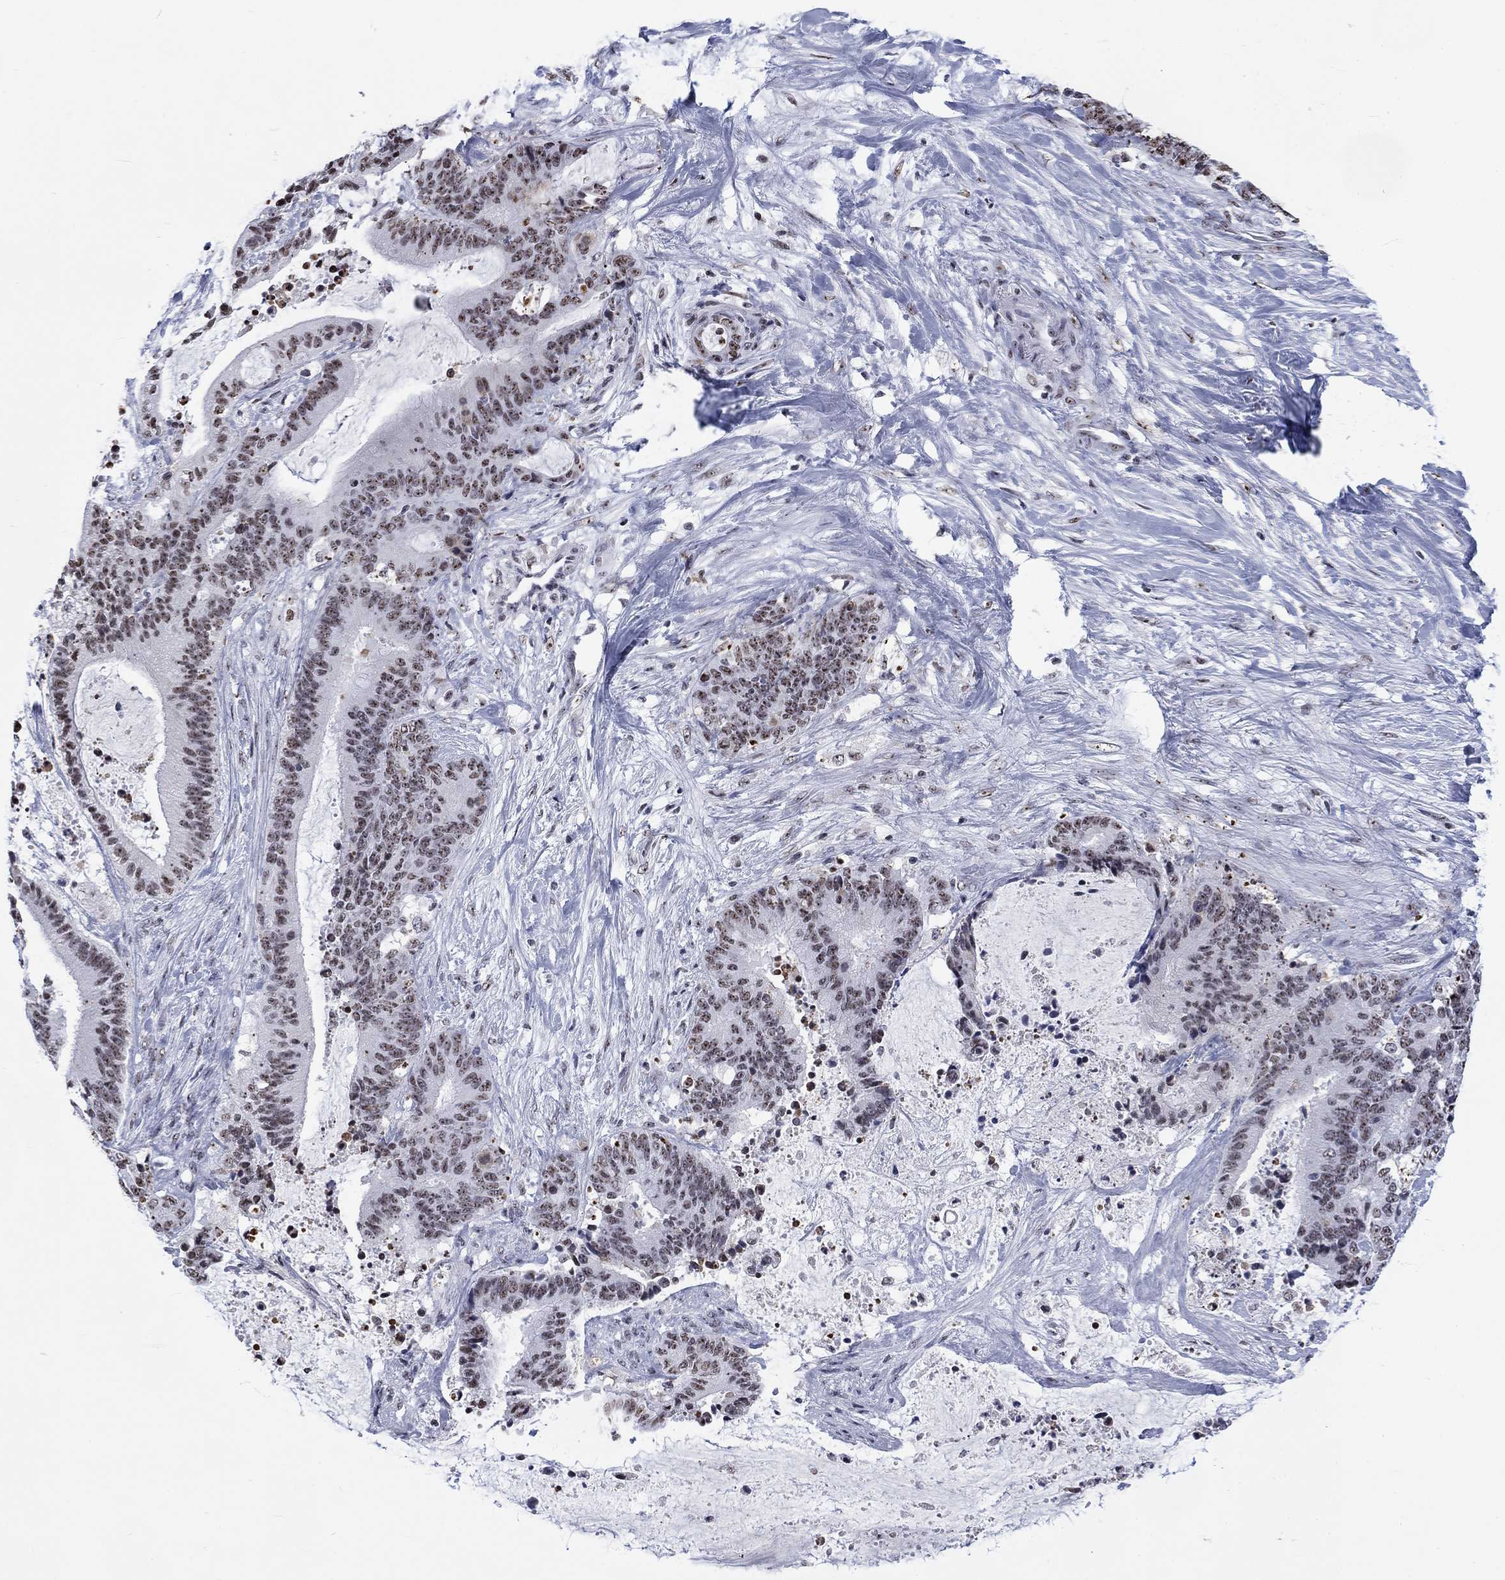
{"staining": {"intensity": "weak", "quantity": "25%-75%", "location": "nuclear"}, "tissue": "liver cancer", "cell_type": "Tumor cells", "image_type": "cancer", "snomed": [{"axis": "morphology", "description": "Cholangiocarcinoma"}, {"axis": "topography", "description": "Liver"}], "caption": "A brown stain labels weak nuclear positivity of a protein in human liver cancer tumor cells.", "gene": "CSRNP3", "patient": {"sex": "female", "age": 73}}